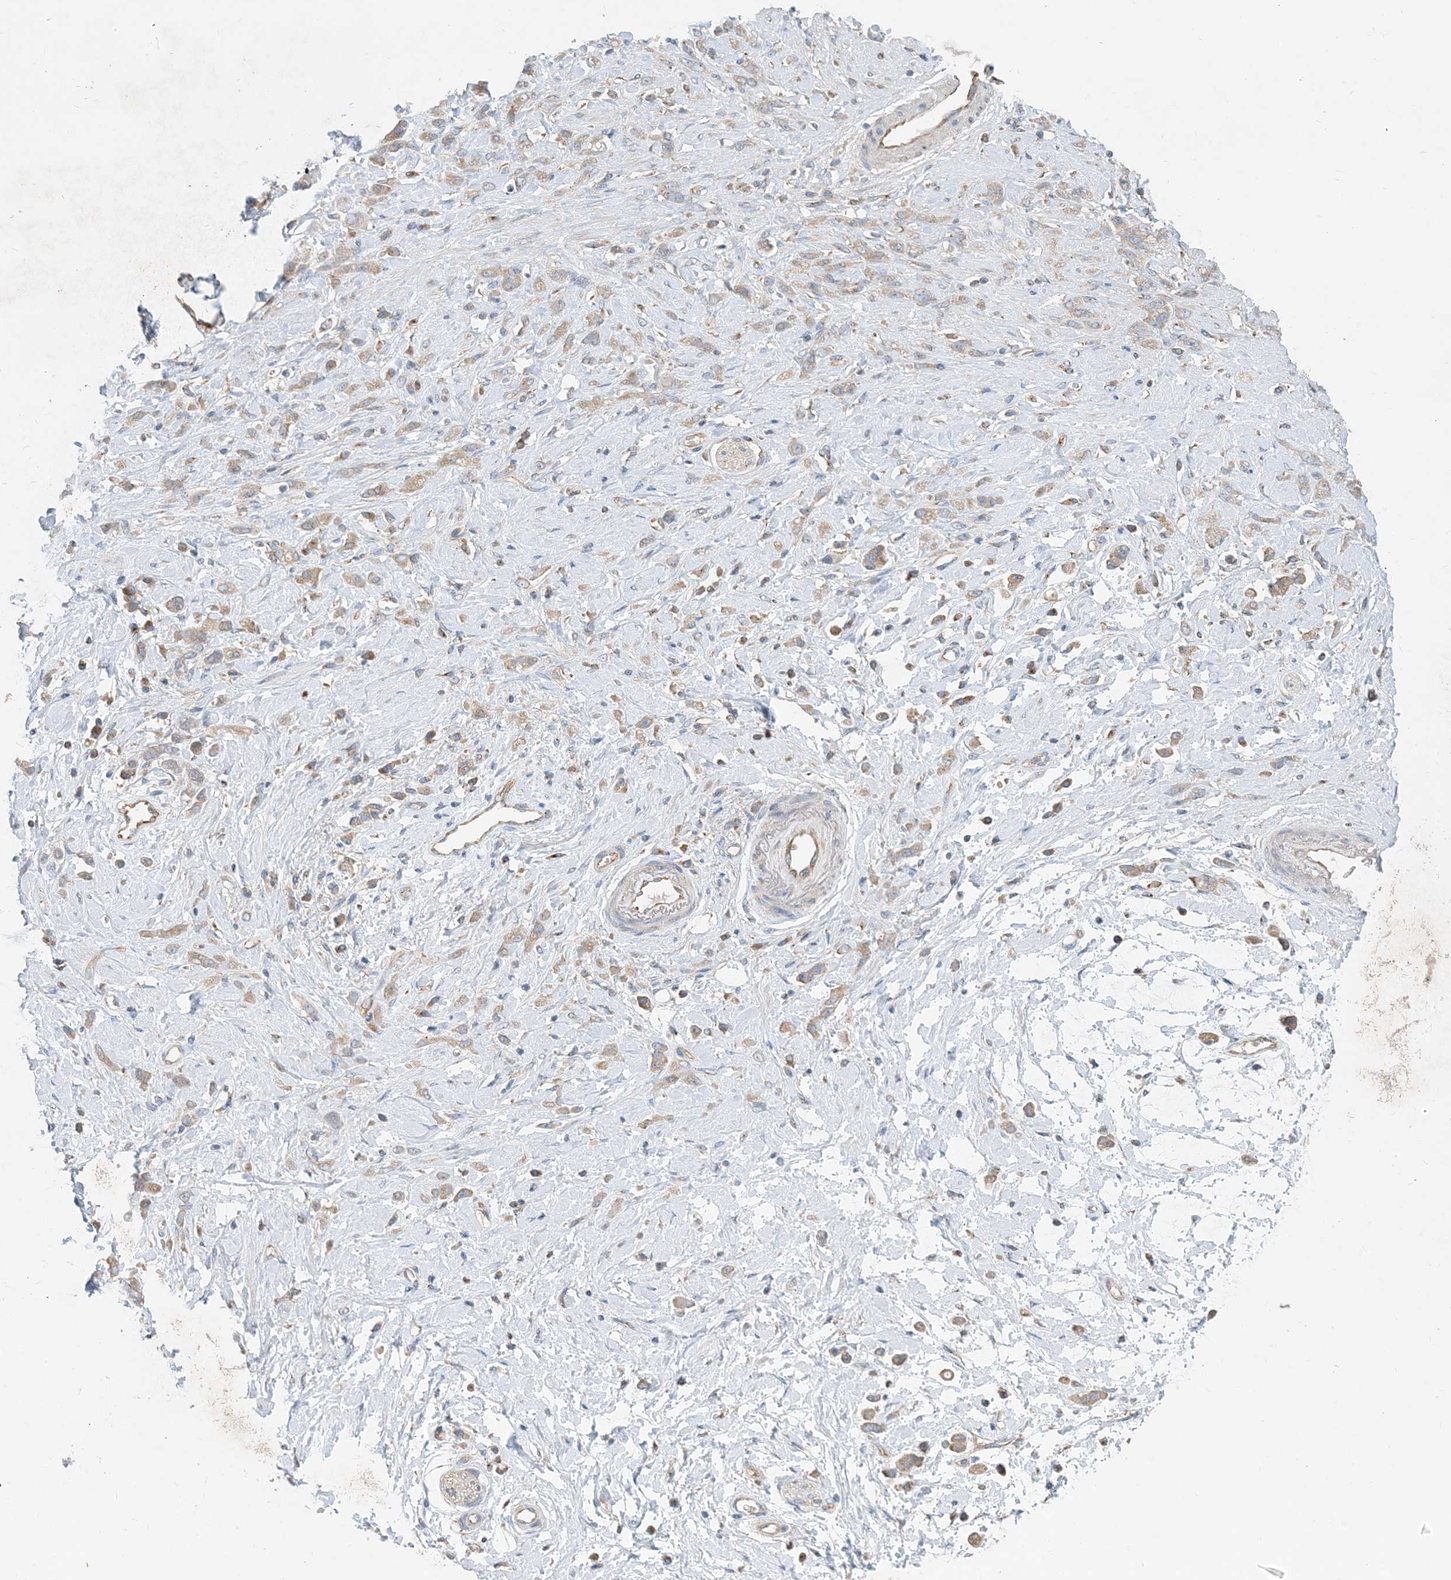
{"staining": {"intensity": "weak", "quantity": ">75%", "location": "cytoplasmic/membranous"}, "tissue": "stomach cancer", "cell_type": "Tumor cells", "image_type": "cancer", "snomed": [{"axis": "morphology", "description": "Adenocarcinoma, NOS"}, {"axis": "topography", "description": "Stomach"}], "caption": "Human stomach adenocarcinoma stained for a protein (brown) displays weak cytoplasmic/membranous positive positivity in about >75% of tumor cells.", "gene": "SIDT1", "patient": {"sex": "female", "age": 60}}